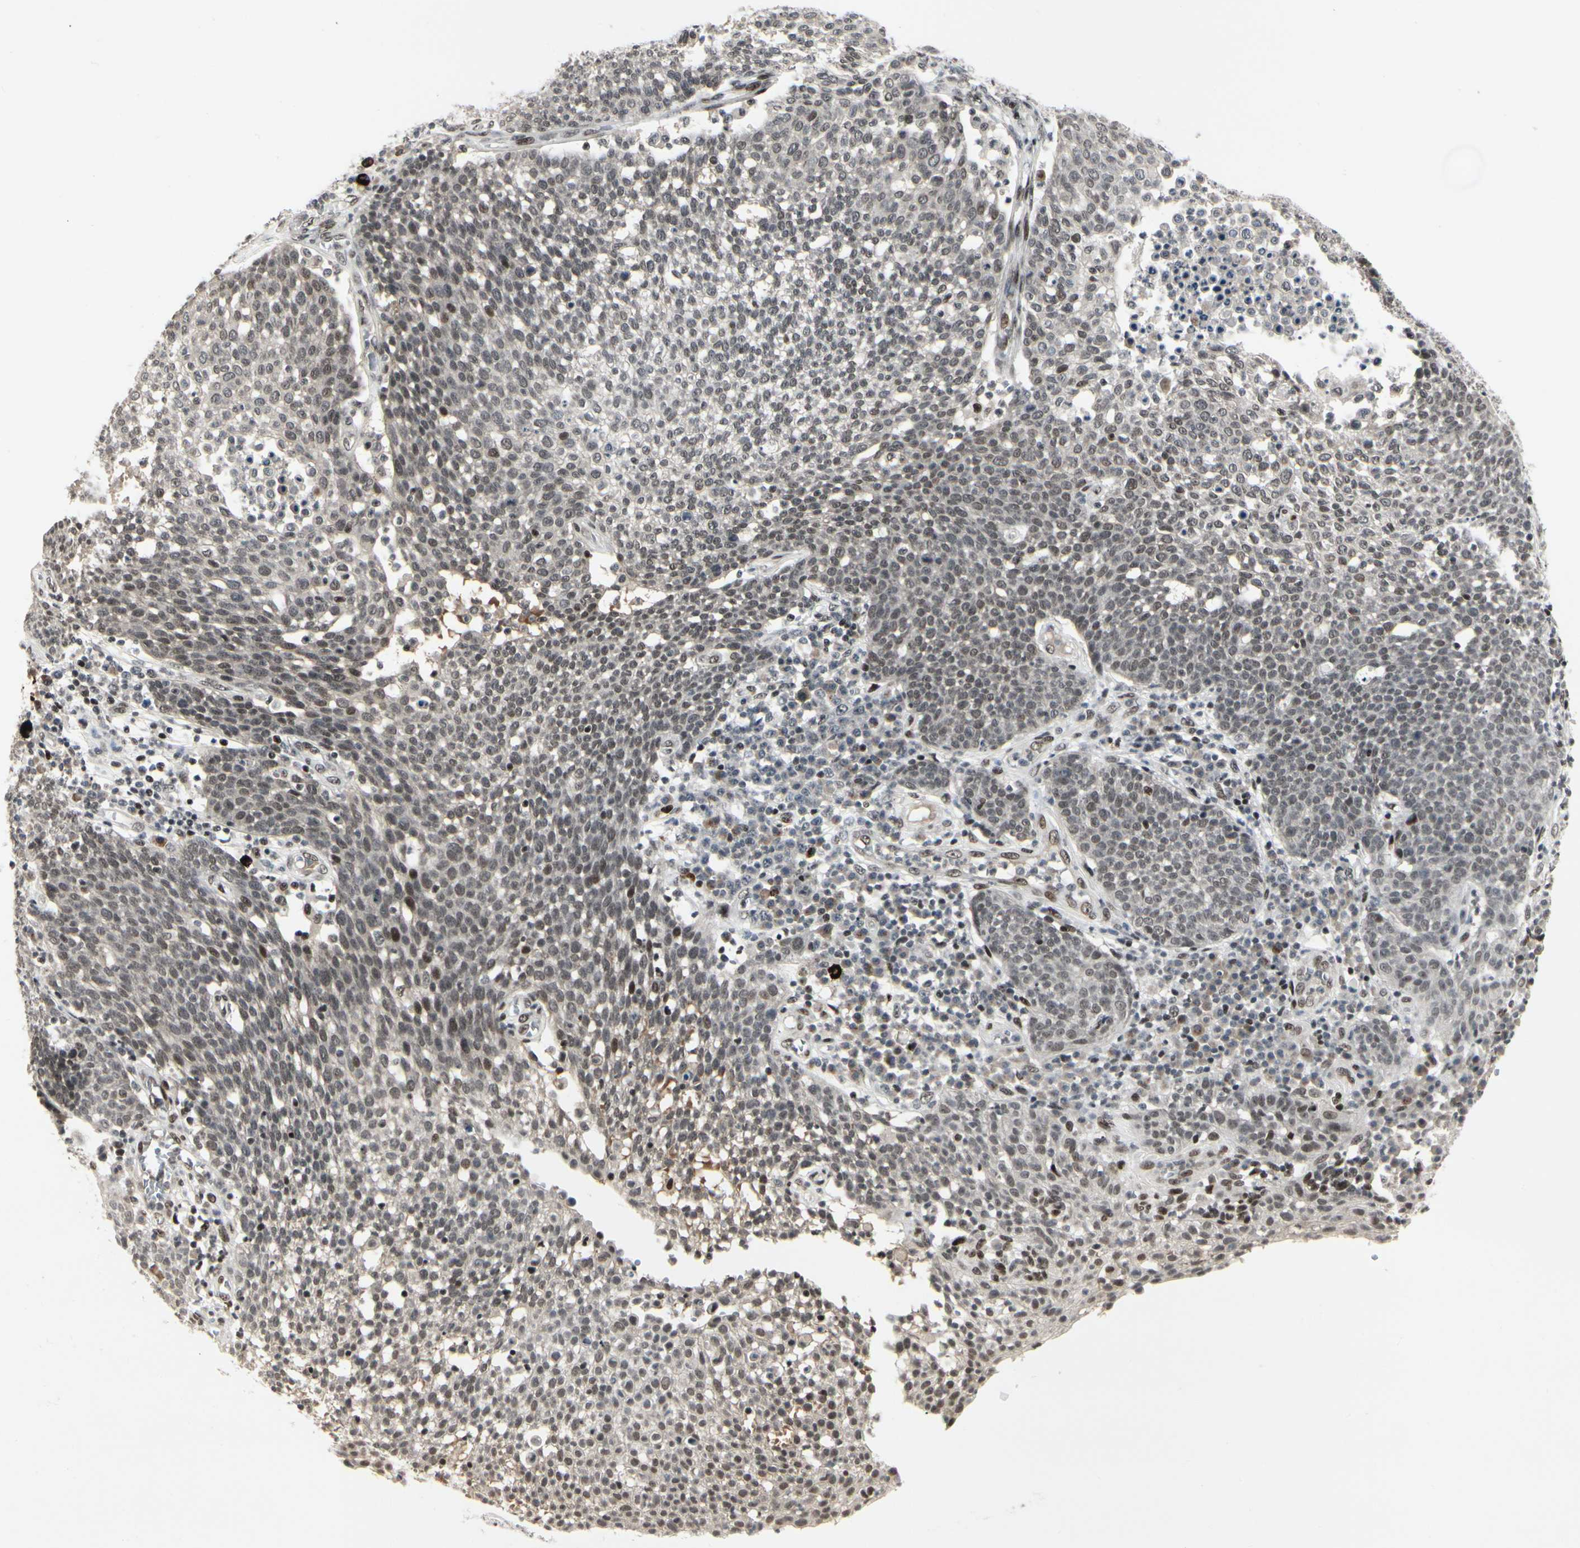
{"staining": {"intensity": "moderate", "quantity": ">75%", "location": "nuclear"}, "tissue": "cervical cancer", "cell_type": "Tumor cells", "image_type": "cancer", "snomed": [{"axis": "morphology", "description": "Squamous cell carcinoma, NOS"}, {"axis": "topography", "description": "Cervix"}], "caption": "Immunohistochemistry (IHC) of squamous cell carcinoma (cervical) shows medium levels of moderate nuclear expression in approximately >75% of tumor cells.", "gene": "FOXJ2", "patient": {"sex": "female", "age": 34}}